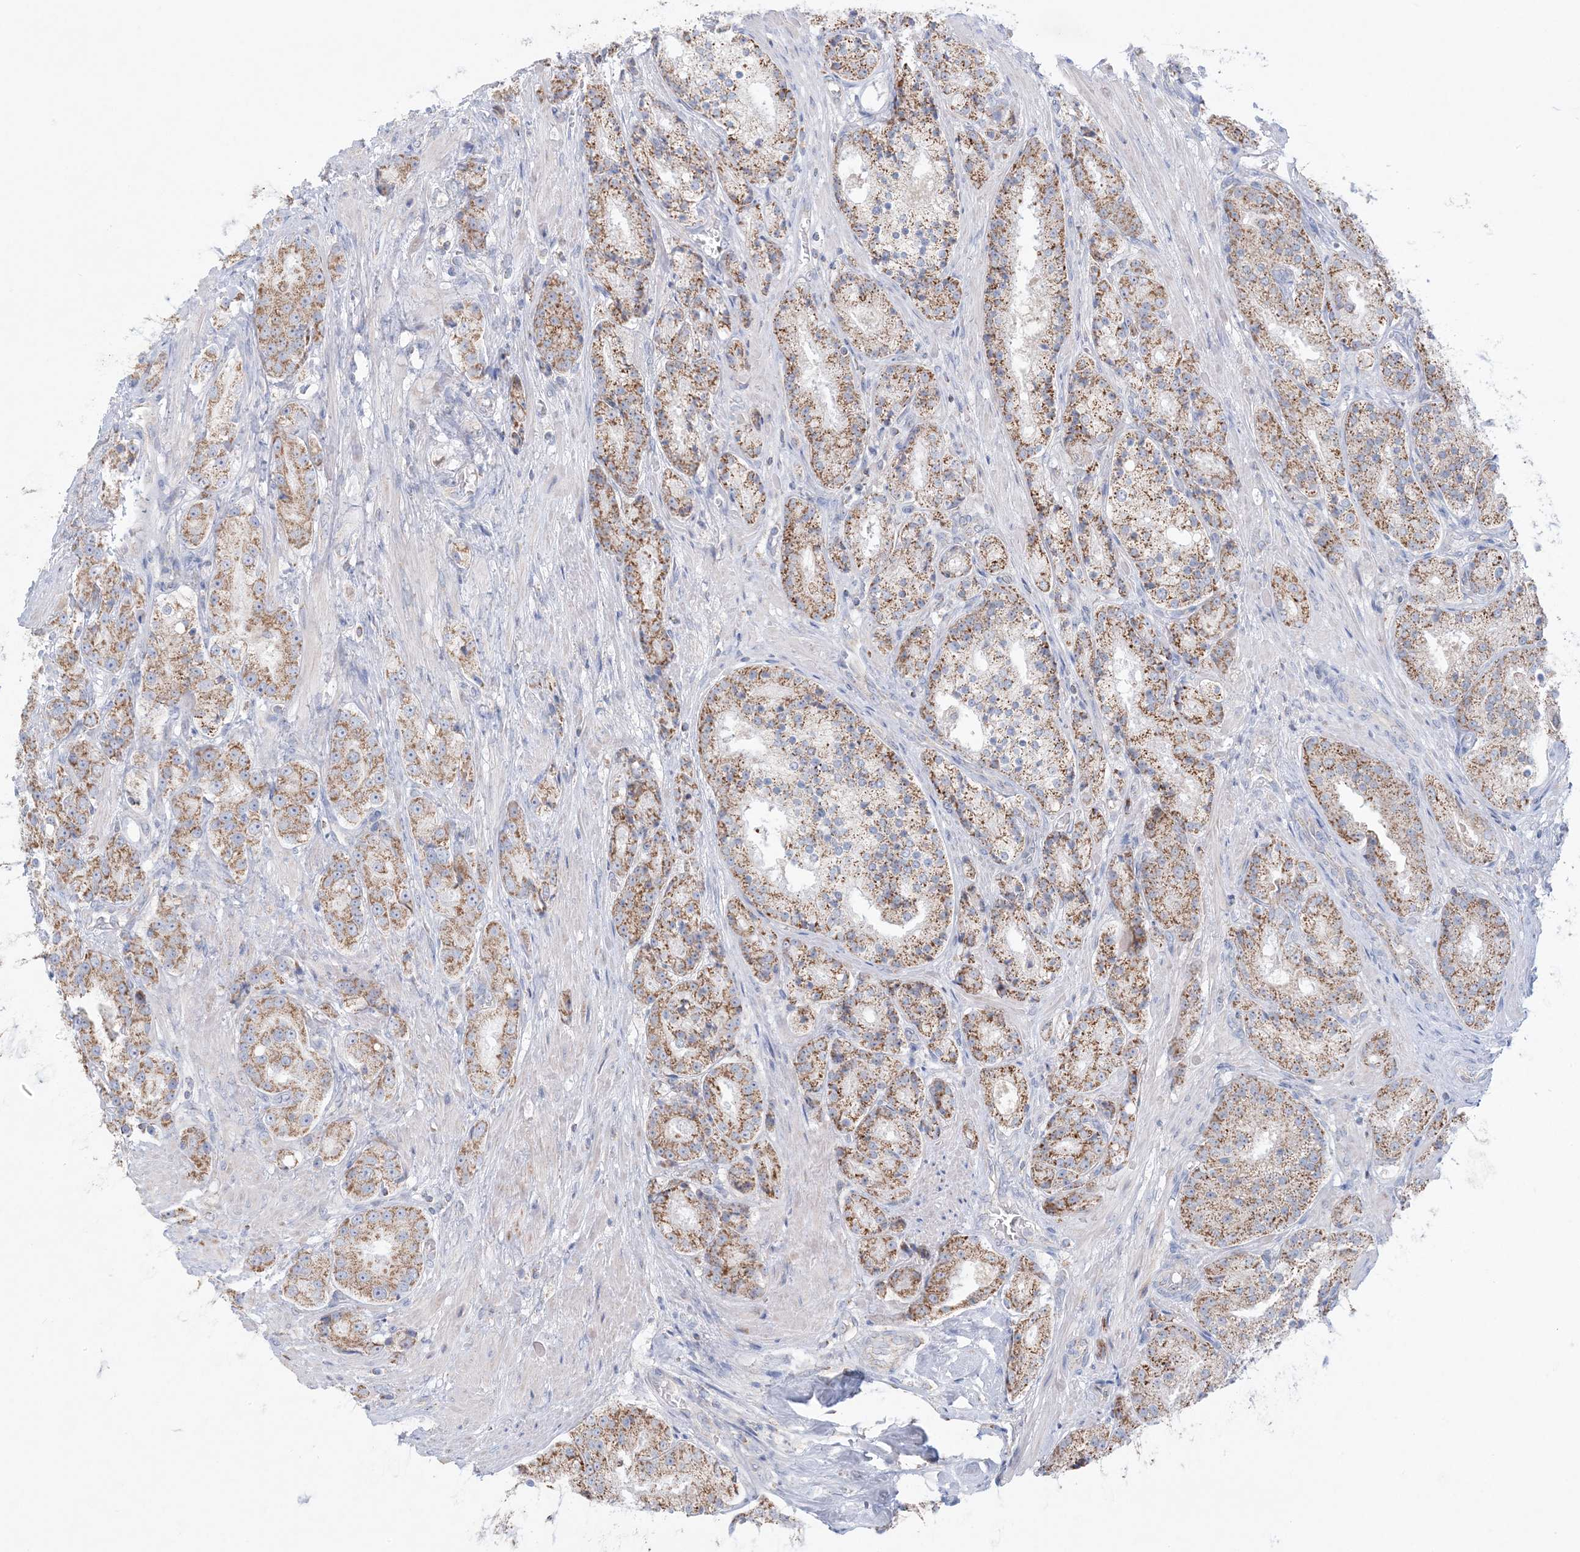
{"staining": {"intensity": "moderate", "quantity": ">75%", "location": "cytoplasmic/membranous"}, "tissue": "prostate cancer", "cell_type": "Tumor cells", "image_type": "cancer", "snomed": [{"axis": "morphology", "description": "Adenocarcinoma, High grade"}, {"axis": "topography", "description": "Prostate"}], "caption": "Tumor cells show moderate cytoplasmic/membranous expression in approximately >75% of cells in prostate cancer (adenocarcinoma (high-grade)). The staining is performed using DAB (3,3'-diaminobenzidine) brown chromogen to label protein expression. The nuclei are counter-stained blue using hematoxylin.", "gene": "KCTD6", "patient": {"sex": "male", "age": 60}}